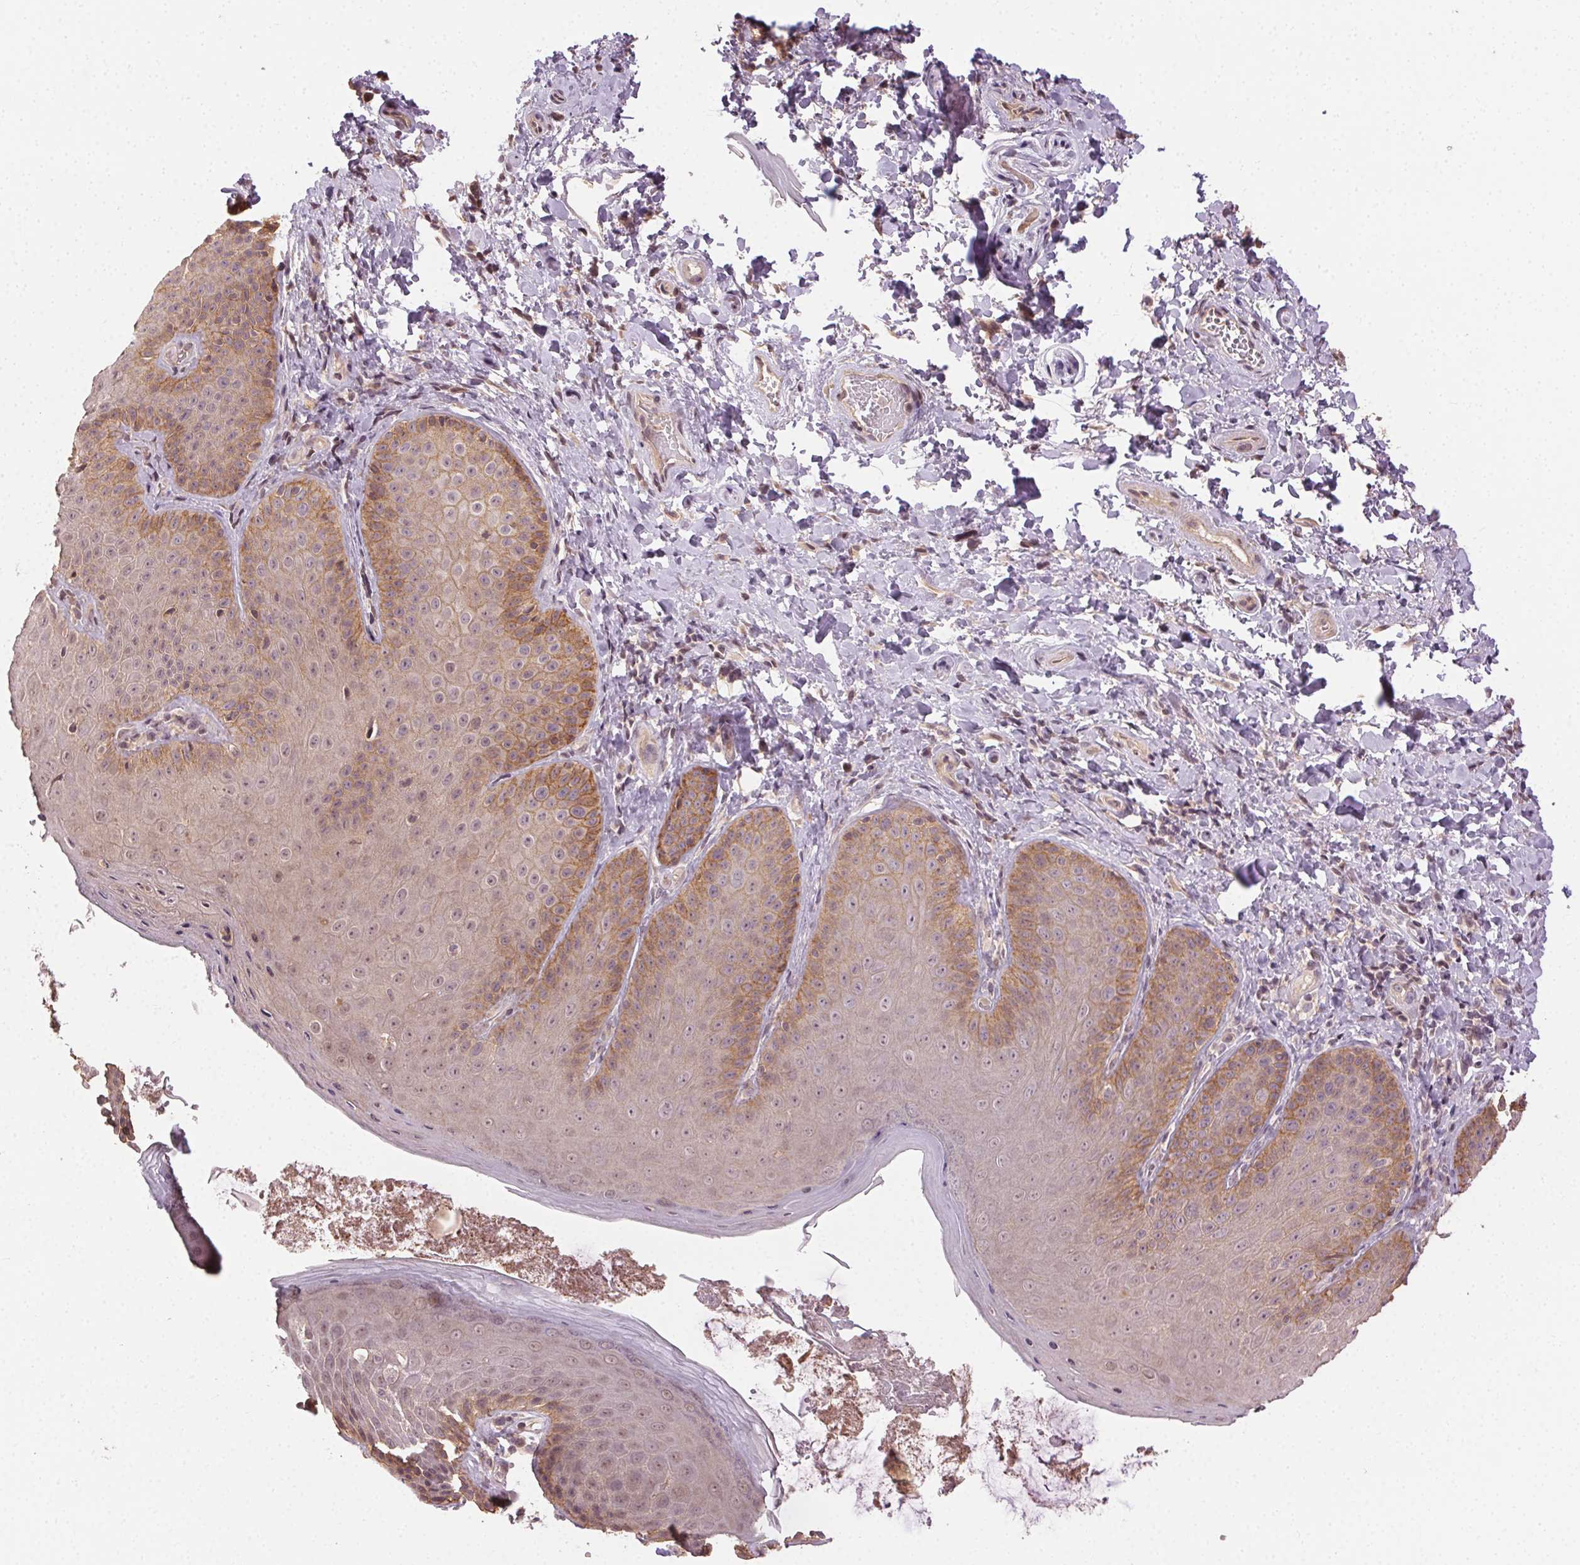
{"staining": {"intensity": "moderate", "quantity": "<25%", "location": "cytoplasmic/membranous"}, "tissue": "skin", "cell_type": "Epidermal cells", "image_type": "normal", "snomed": [{"axis": "morphology", "description": "Normal tissue, NOS"}, {"axis": "topography", "description": "Anal"}, {"axis": "topography", "description": "Peripheral nerve tissue"}], "caption": "IHC of unremarkable skin exhibits low levels of moderate cytoplasmic/membranous positivity in approximately <25% of epidermal cells. (brown staining indicates protein expression, while blue staining denotes nuclei).", "gene": "ATP1B3", "patient": {"sex": "male", "age": 51}}